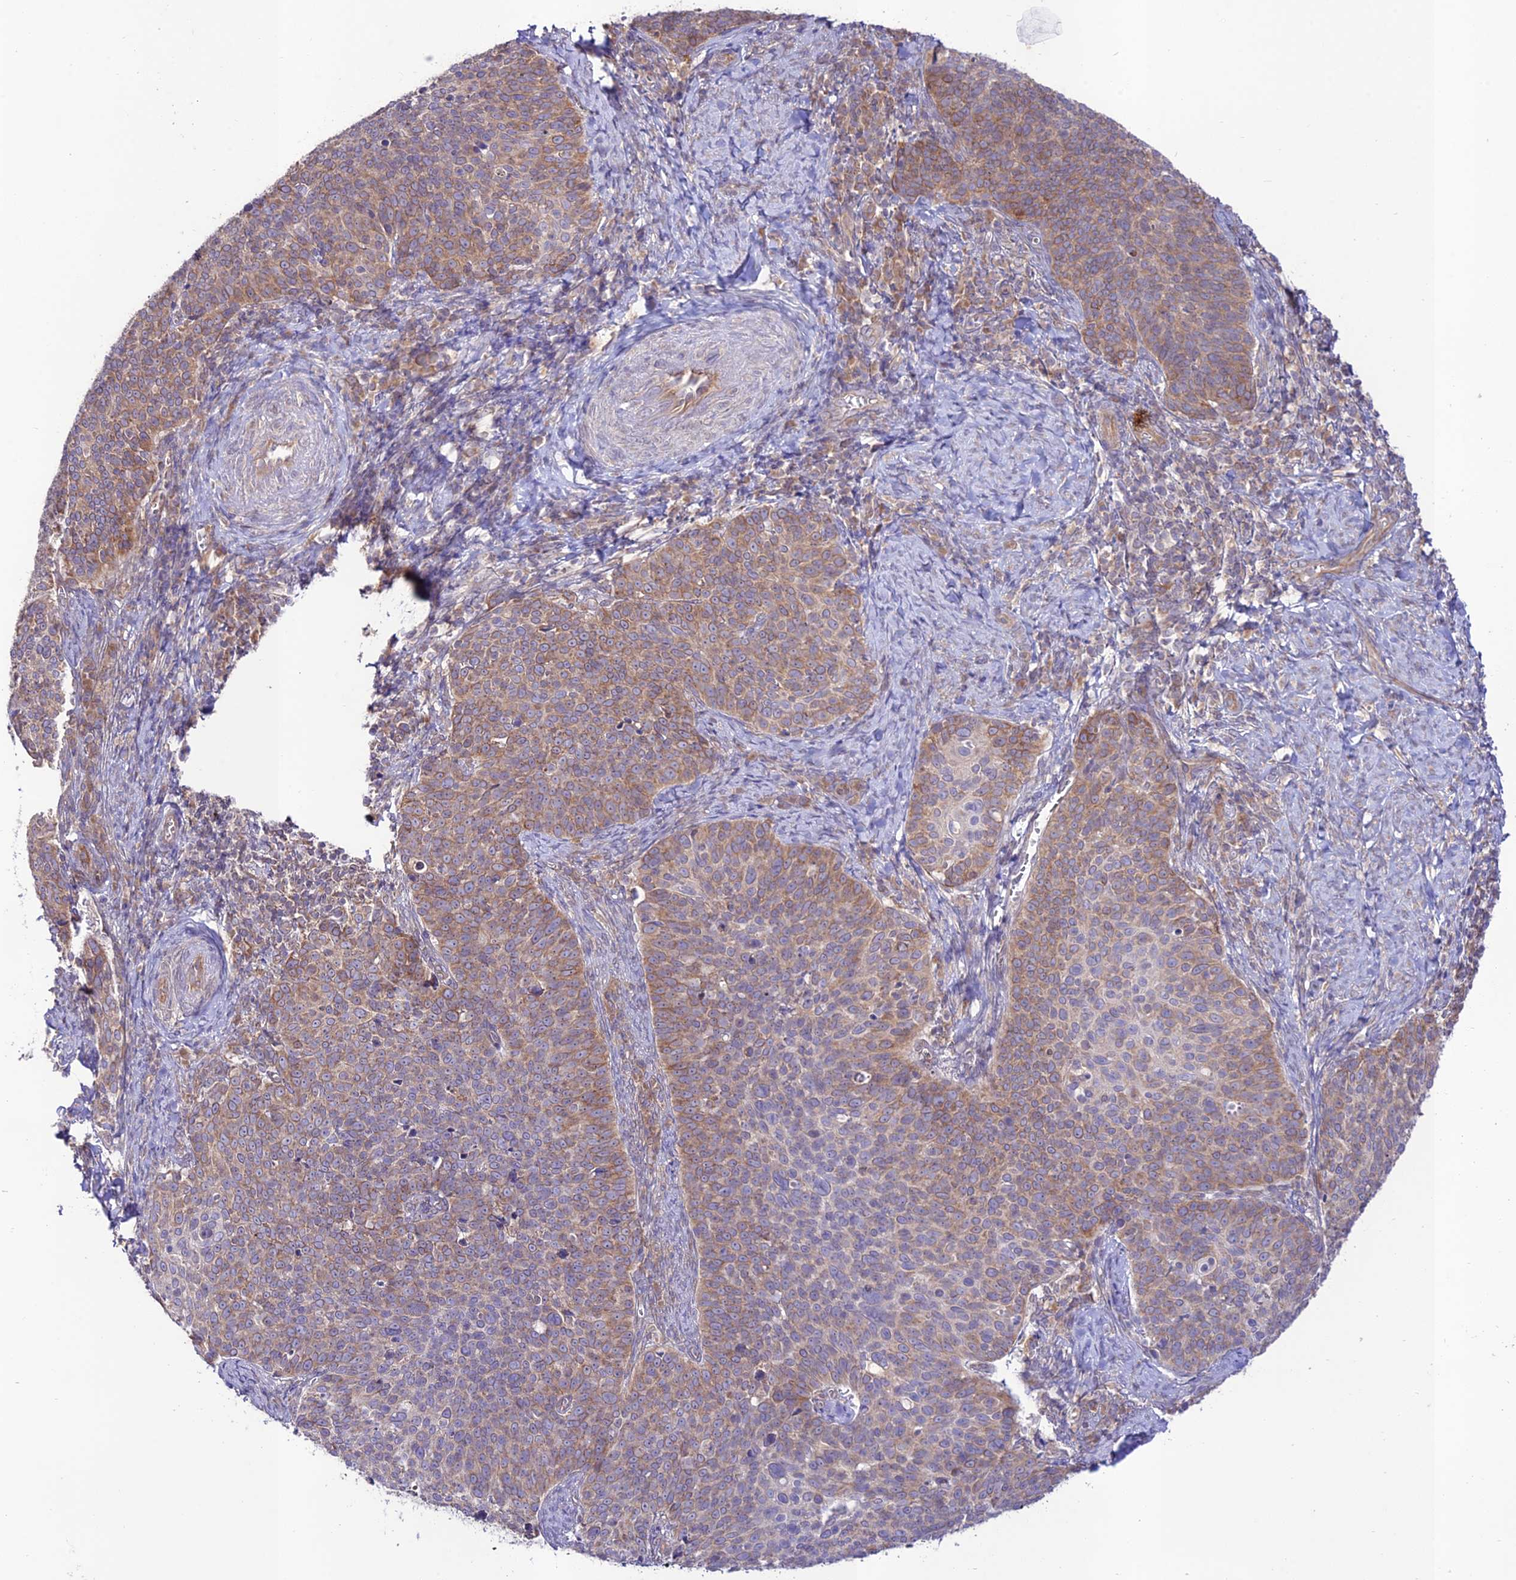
{"staining": {"intensity": "moderate", "quantity": "25%-75%", "location": "cytoplasmic/membranous"}, "tissue": "cervical cancer", "cell_type": "Tumor cells", "image_type": "cancer", "snomed": [{"axis": "morphology", "description": "Normal tissue, NOS"}, {"axis": "morphology", "description": "Squamous cell carcinoma, NOS"}, {"axis": "topography", "description": "Cervix"}], "caption": "Moderate cytoplasmic/membranous protein expression is present in approximately 25%-75% of tumor cells in squamous cell carcinoma (cervical).", "gene": "TMEM259", "patient": {"sex": "female", "age": 39}}